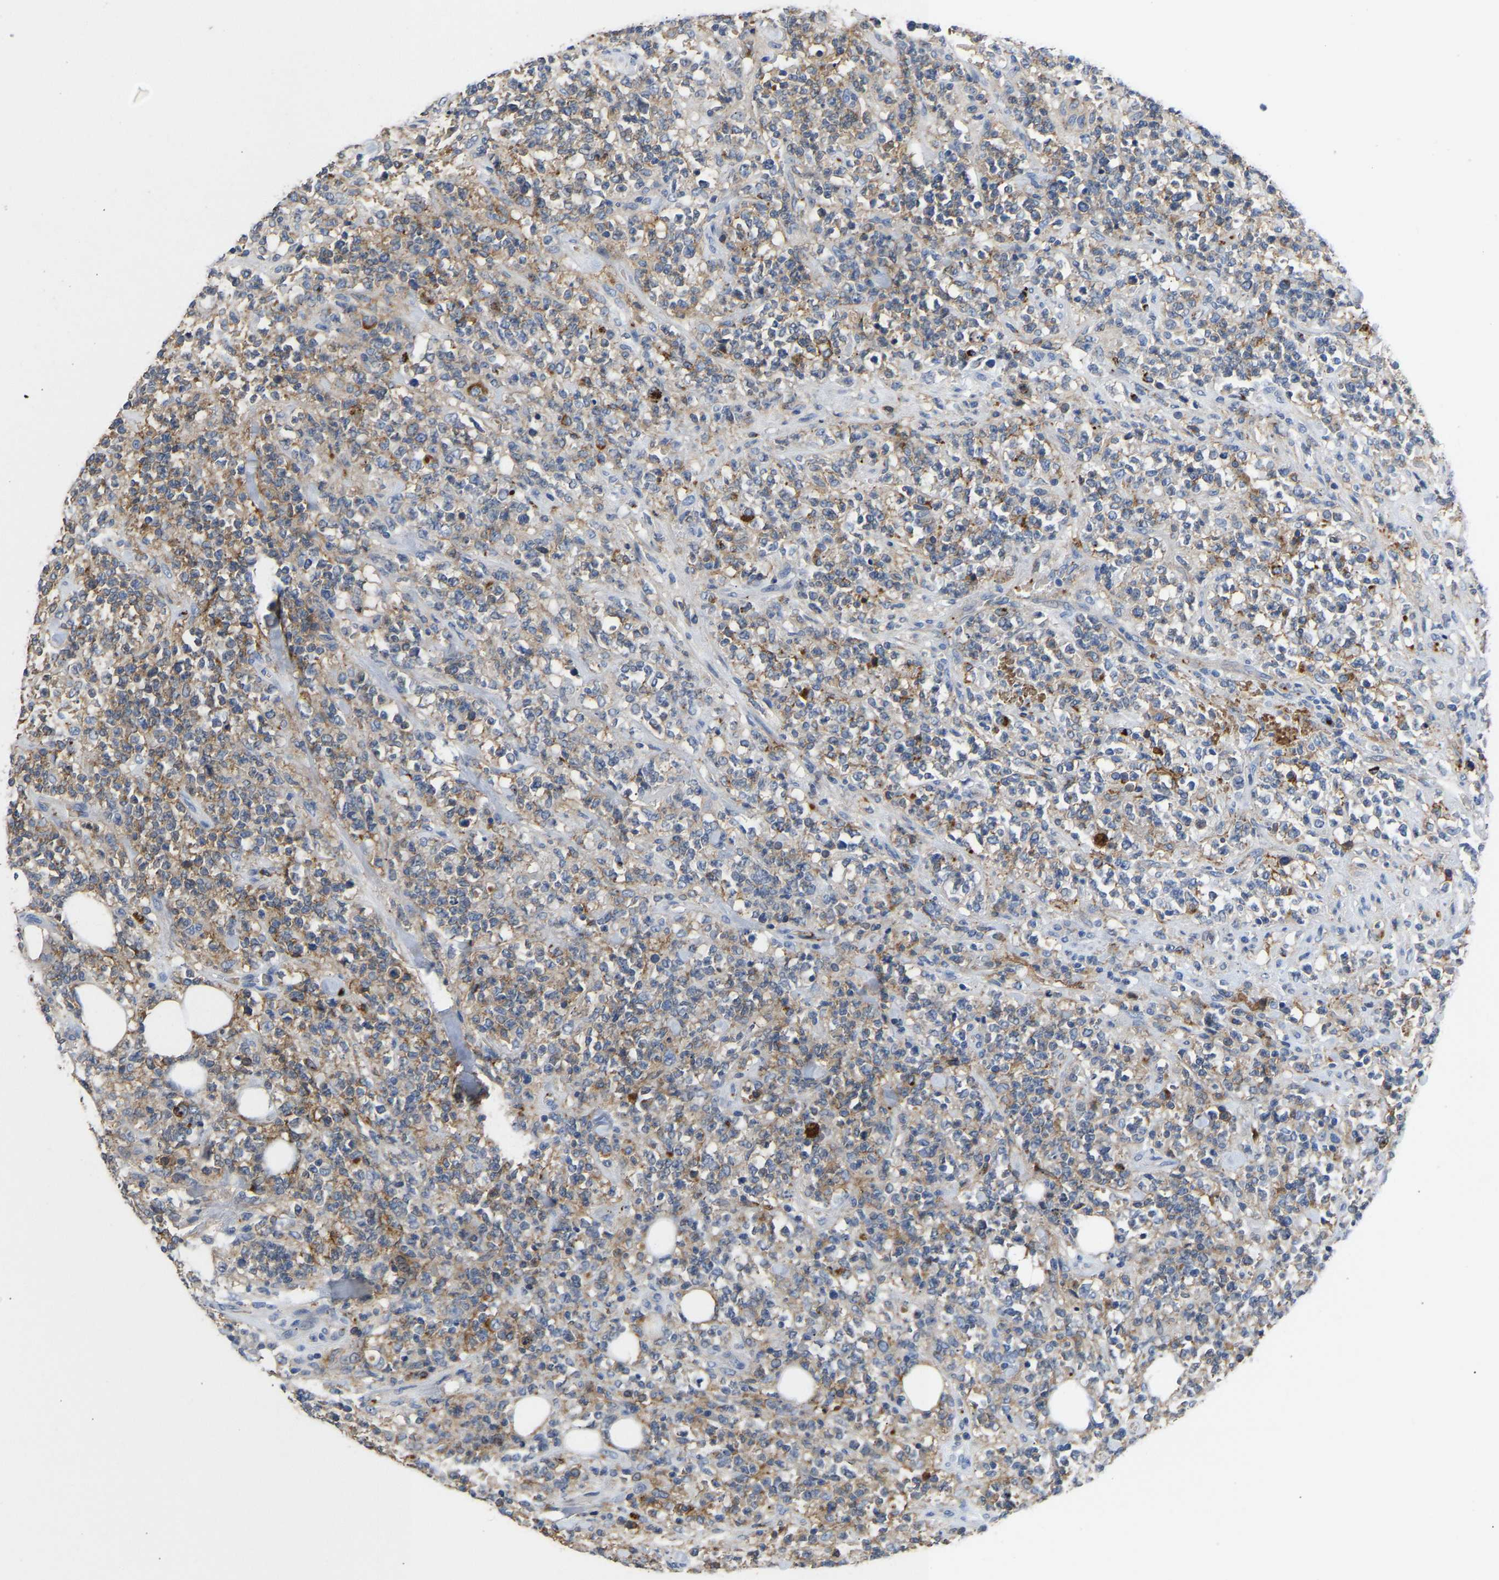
{"staining": {"intensity": "moderate", "quantity": "25%-75%", "location": "cytoplasmic/membranous"}, "tissue": "lymphoma", "cell_type": "Tumor cells", "image_type": "cancer", "snomed": [{"axis": "morphology", "description": "Malignant lymphoma, non-Hodgkin's type, High grade"}, {"axis": "topography", "description": "Soft tissue"}], "caption": "A high-resolution histopathology image shows immunohistochemistry (IHC) staining of high-grade malignant lymphoma, non-Hodgkin's type, which demonstrates moderate cytoplasmic/membranous expression in about 25%-75% of tumor cells.", "gene": "FGF18", "patient": {"sex": "male", "age": 18}}